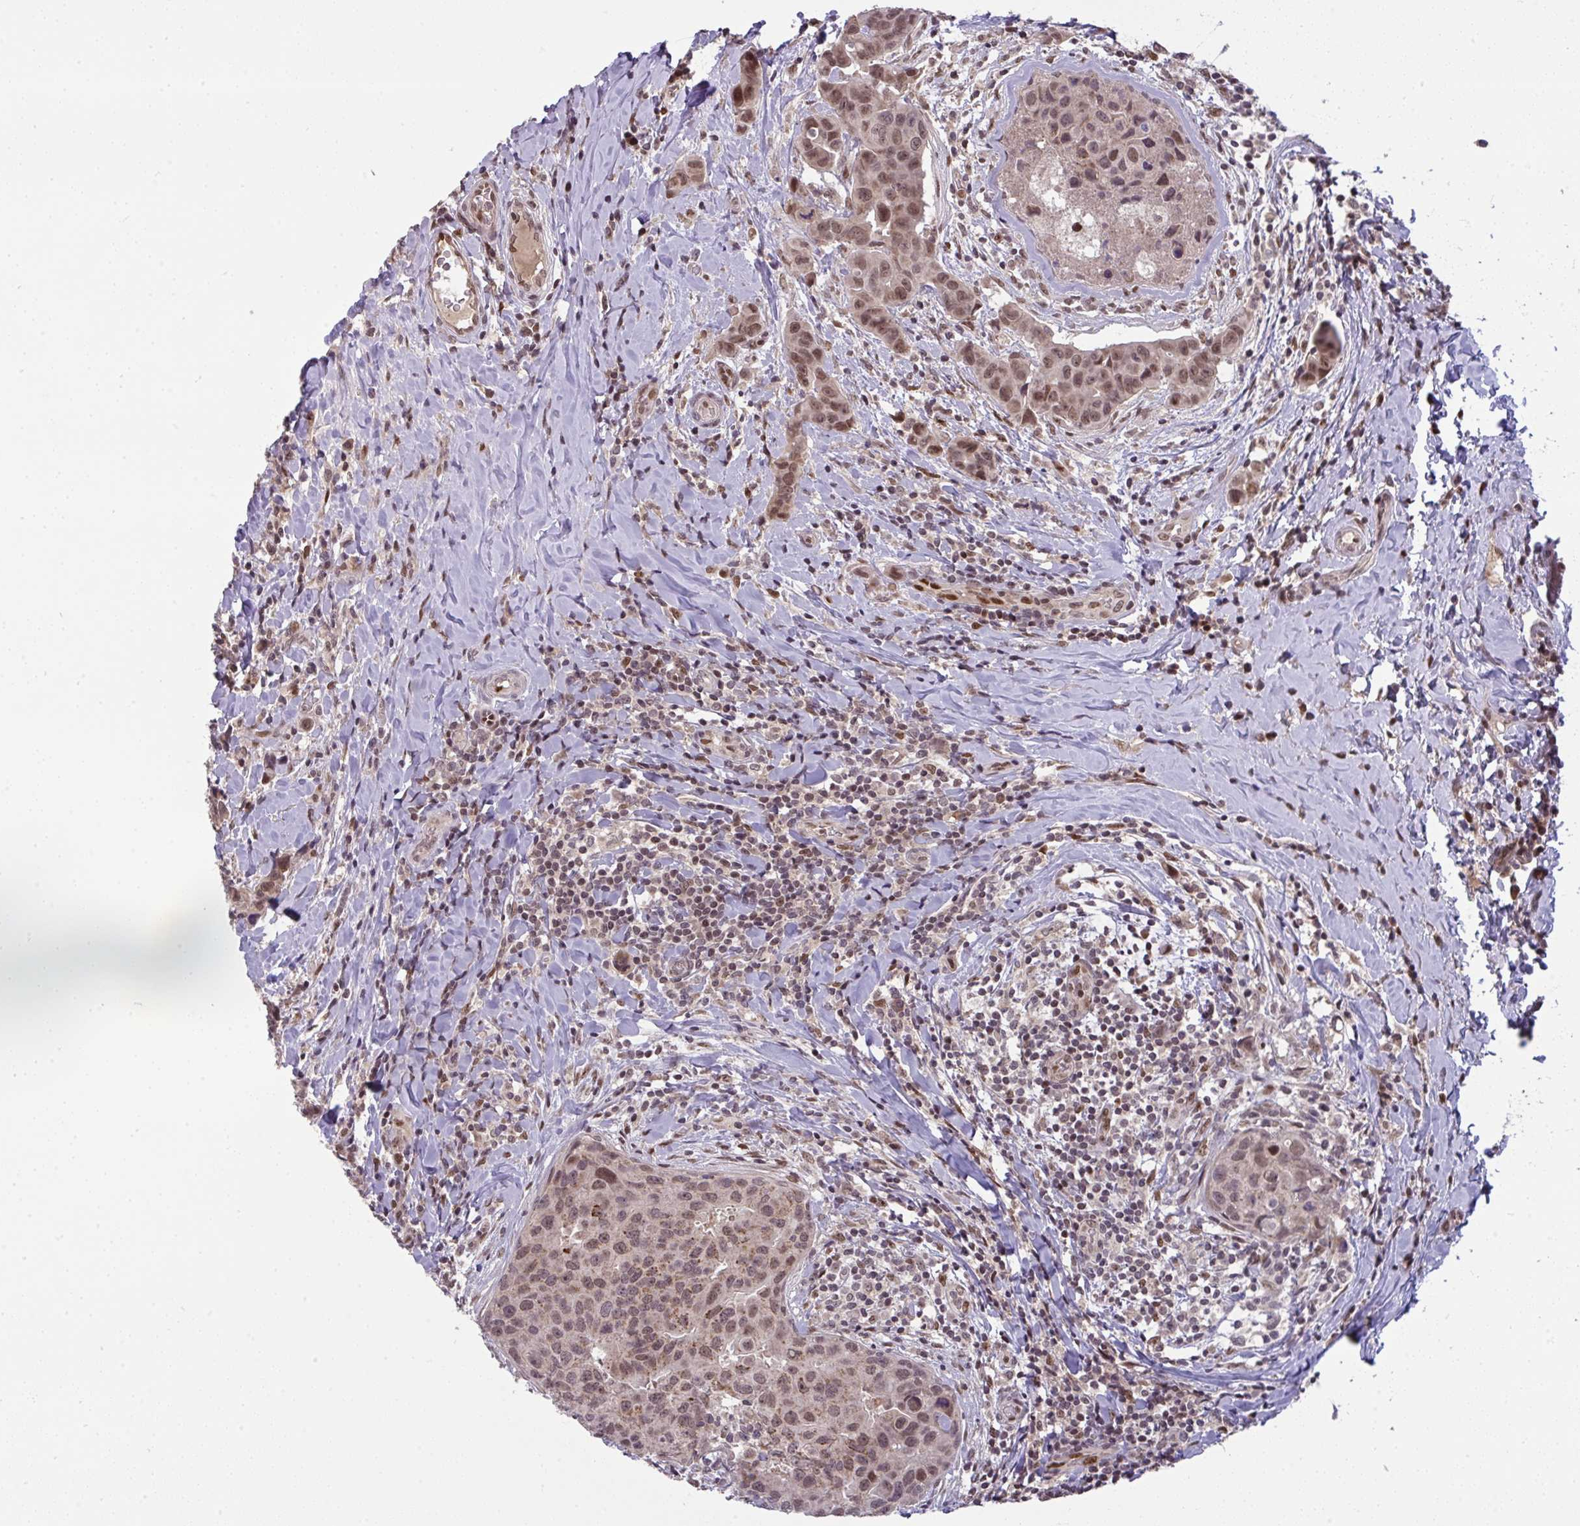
{"staining": {"intensity": "moderate", "quantity": ">75%", "location": "cytoplasmic/membranous,nuclear"}, "tissue": "breast cancer", "cell_type": "Tumor cells", "image_type": "cancer", "snomed": [{"axis": "morphology", "description": "Duct carcinoma"}, {"axis": "topography", "description": "Breast"}], "caption": "IHC staining of breast cancer (intraductal carcinoma), which displays medium levels of moderate cytoplasmic/membranous and nuclear positivity in approximately >75% of tumor cells indicating moderate cytoplasmic/membranous and nuclear protein staining. The staining was performed using DAB (brown) for protein detection and nuclei were counterstained in hematoxylin (blue).", "gene": "KLF2", "patient": {"sex": "female", "age": 24}}